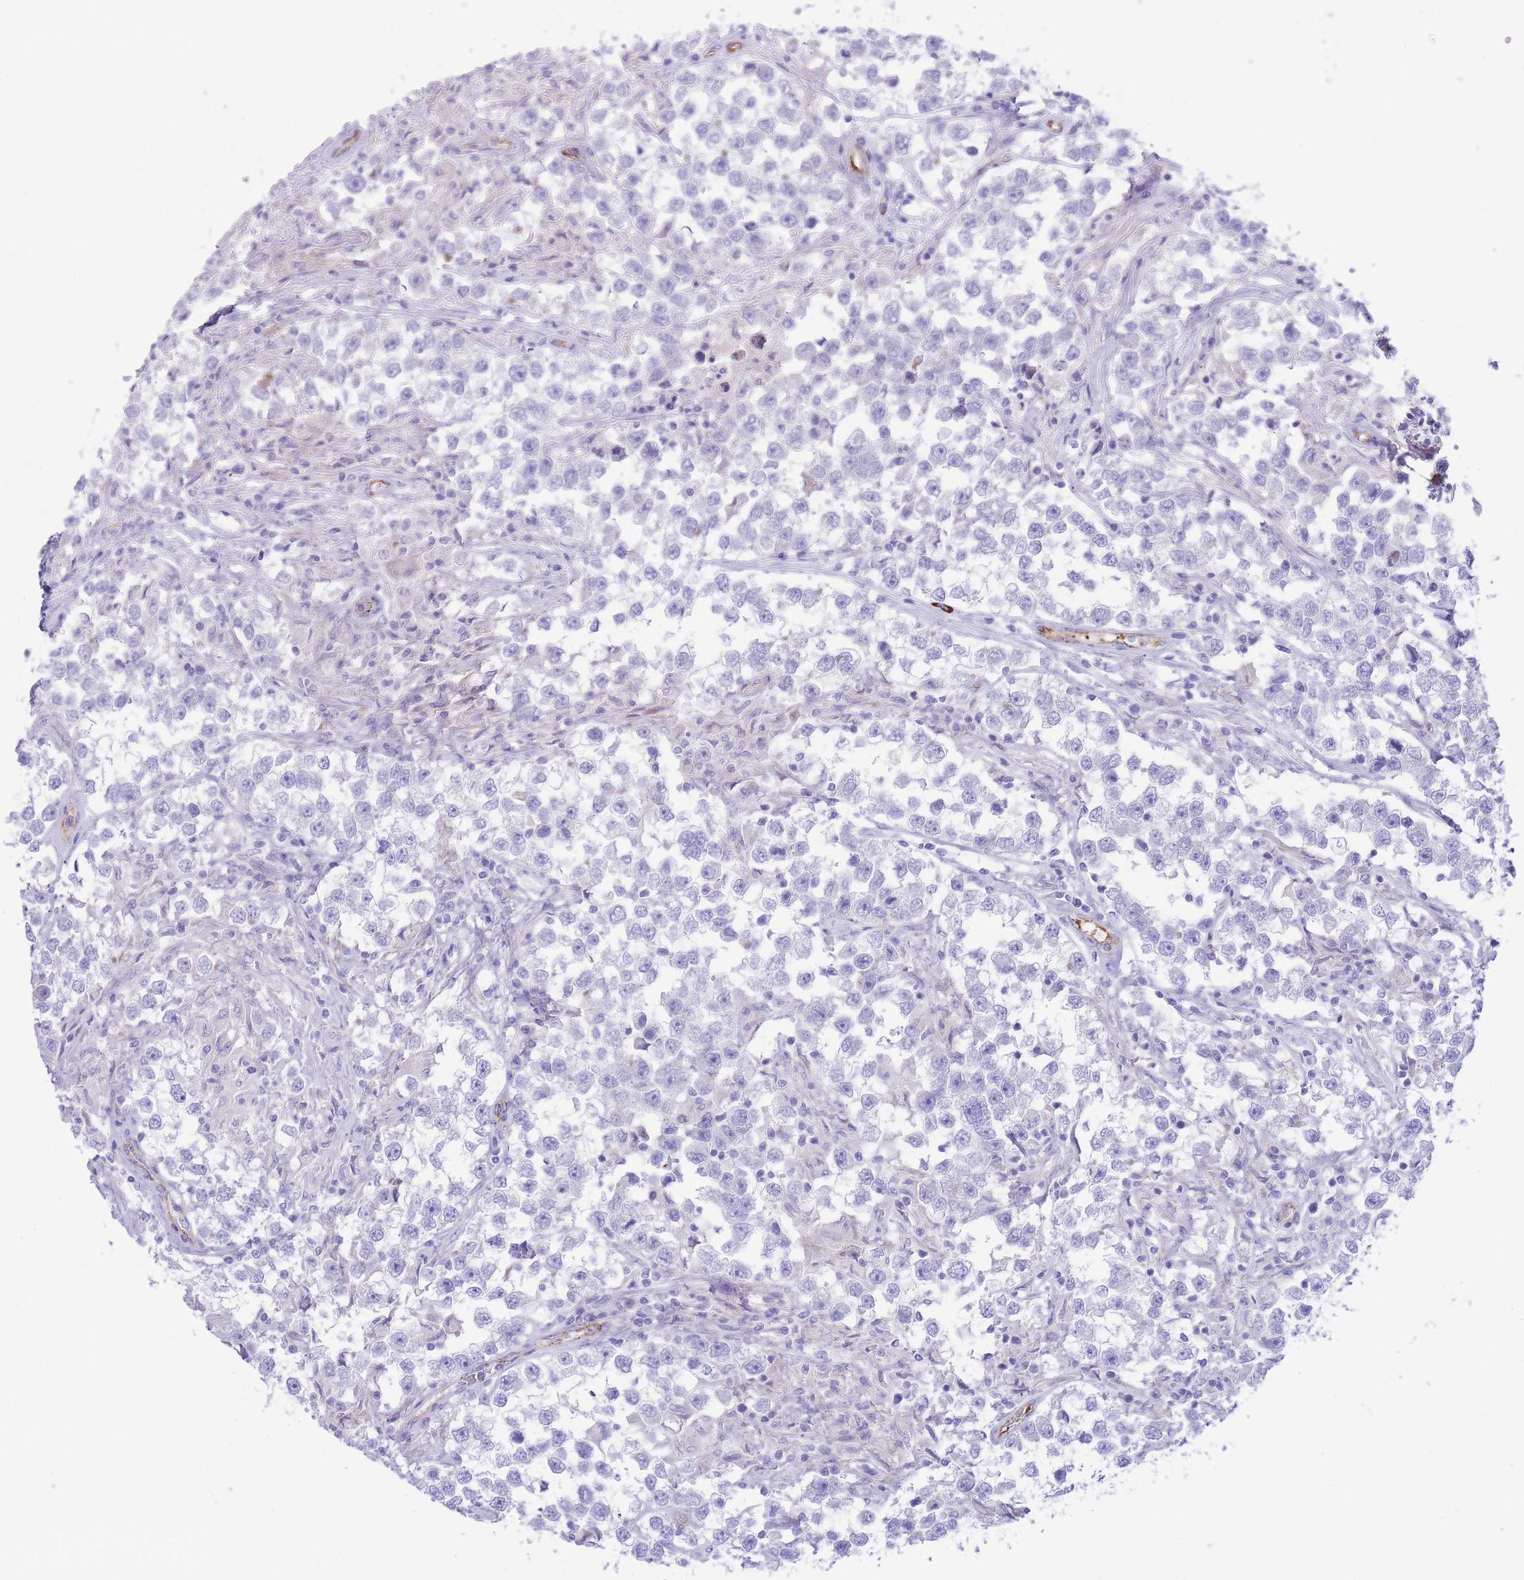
{"staining": {"intensity": "negative", "quantity": "none", "location": "none"}, "tissue": "testis cancer", "cell_type": "Tumor cells", "image_type": "cancer", "snomed": [{"axis": "morphology", "description": "Seminoma, NOS"}, {"axis": "topography", "description": "Testis"}], "caption": "This is an immunohistochemistry histopathology image of testis cancer. There is no expression in tumor cells.", "gene": "DET1", "patient": {"sex": "male", "age": 46}}